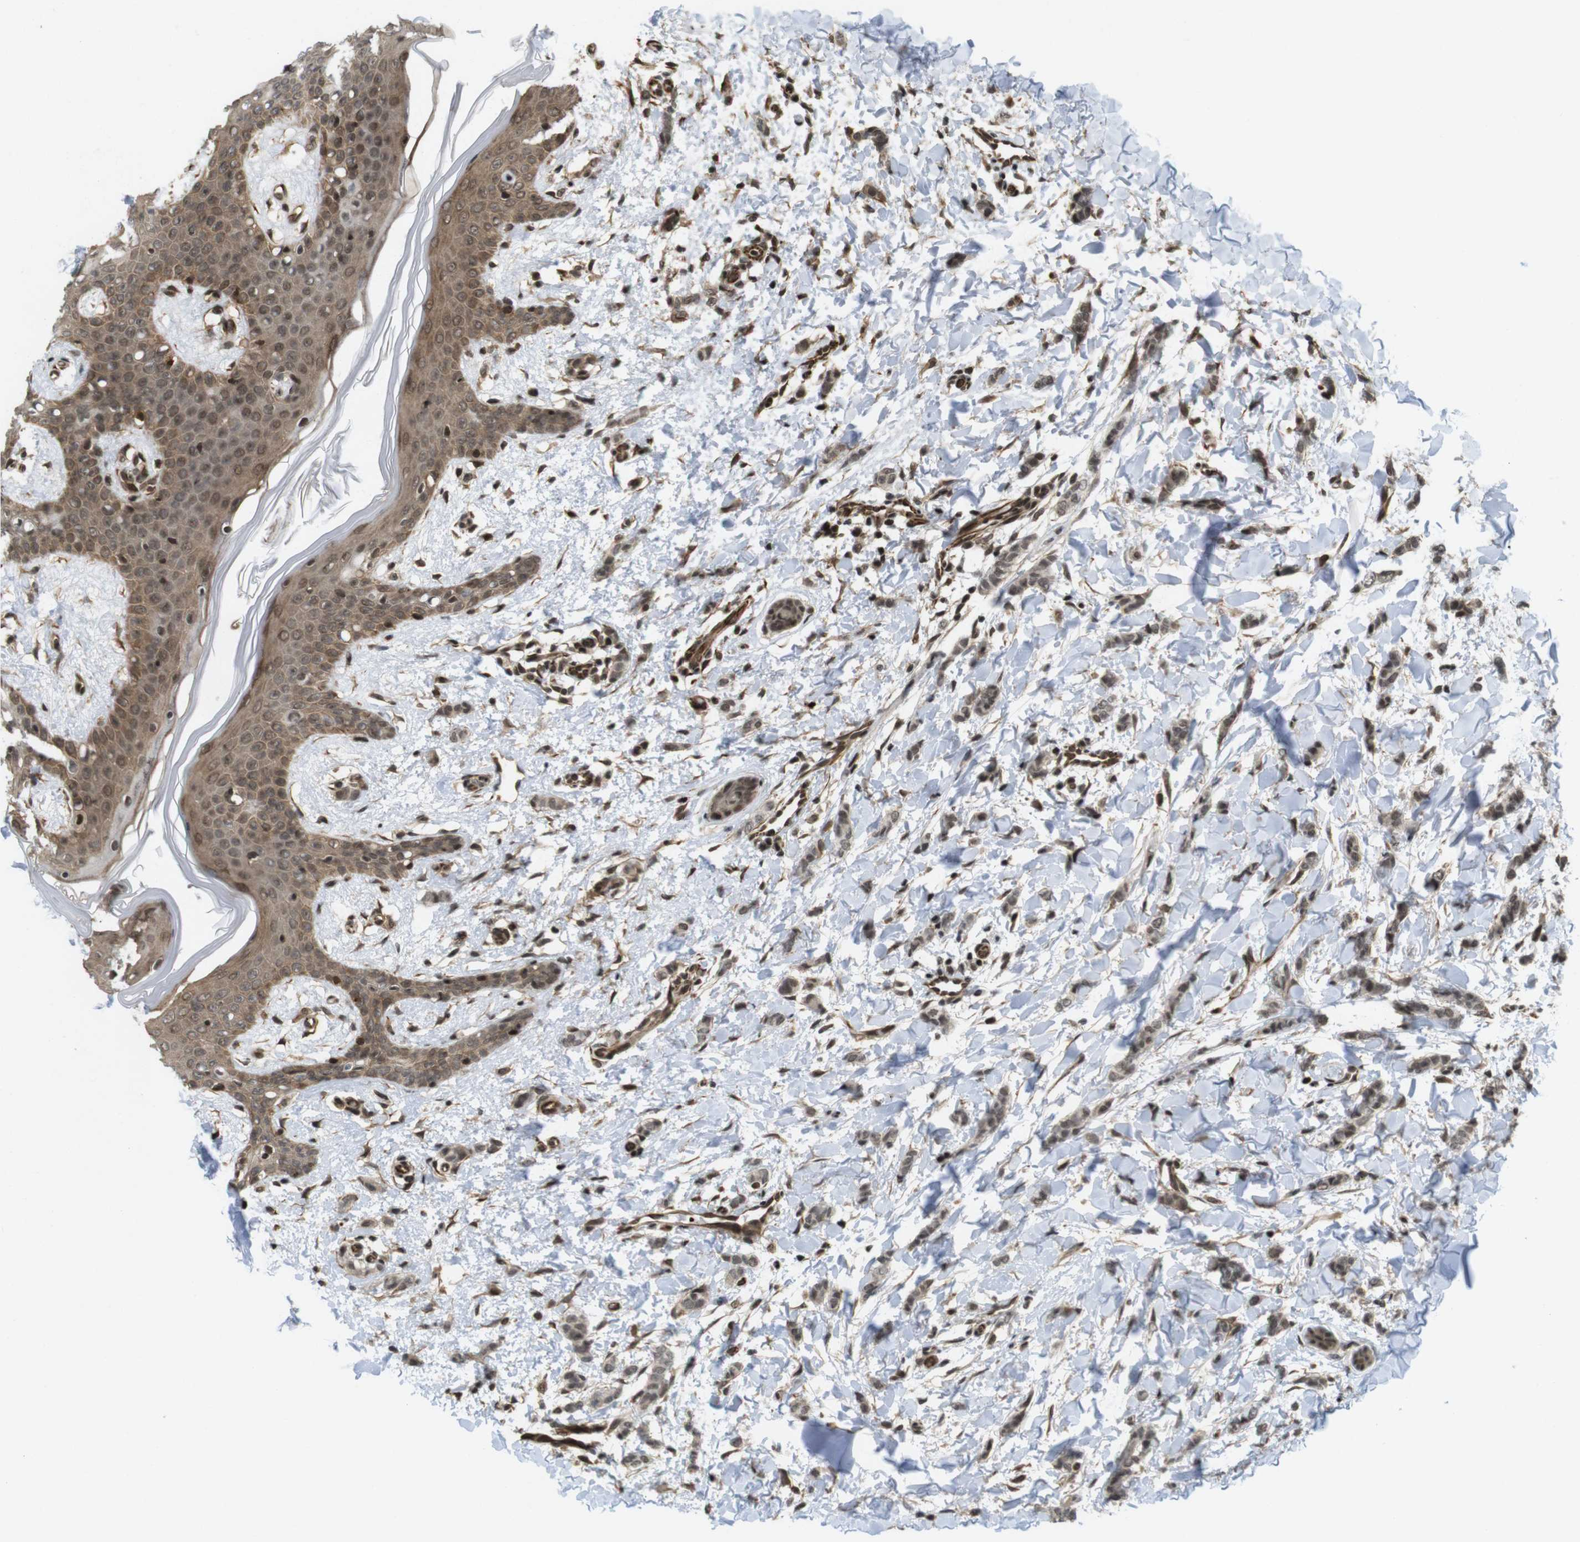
{"staining": {"intensity": "moderate", "quantity": ">75%", "location": "cytoplasmic/membranous,nuclear"}, "tissue": "breast cancer", "cell_type": "Tumor cells", "image_type": "cancer", "snomed": [{"axis": "morphology", "description": "Lobular carcinoma"}, {"axis": "topography", "description": "Skin"}, {"axis": "topography", "description": "Breast"}], "caption": "Immunohistochemical staining of breast cancer reveals medium levels of moderate cytoplasmic/membranous and nuclear protein staining in about >75% of tumor cells. The protein of interest is shown in brown color, while the nuclei are stained blue.", "gene": "SP2", "patient": {"sex": "female", "age": 46}}